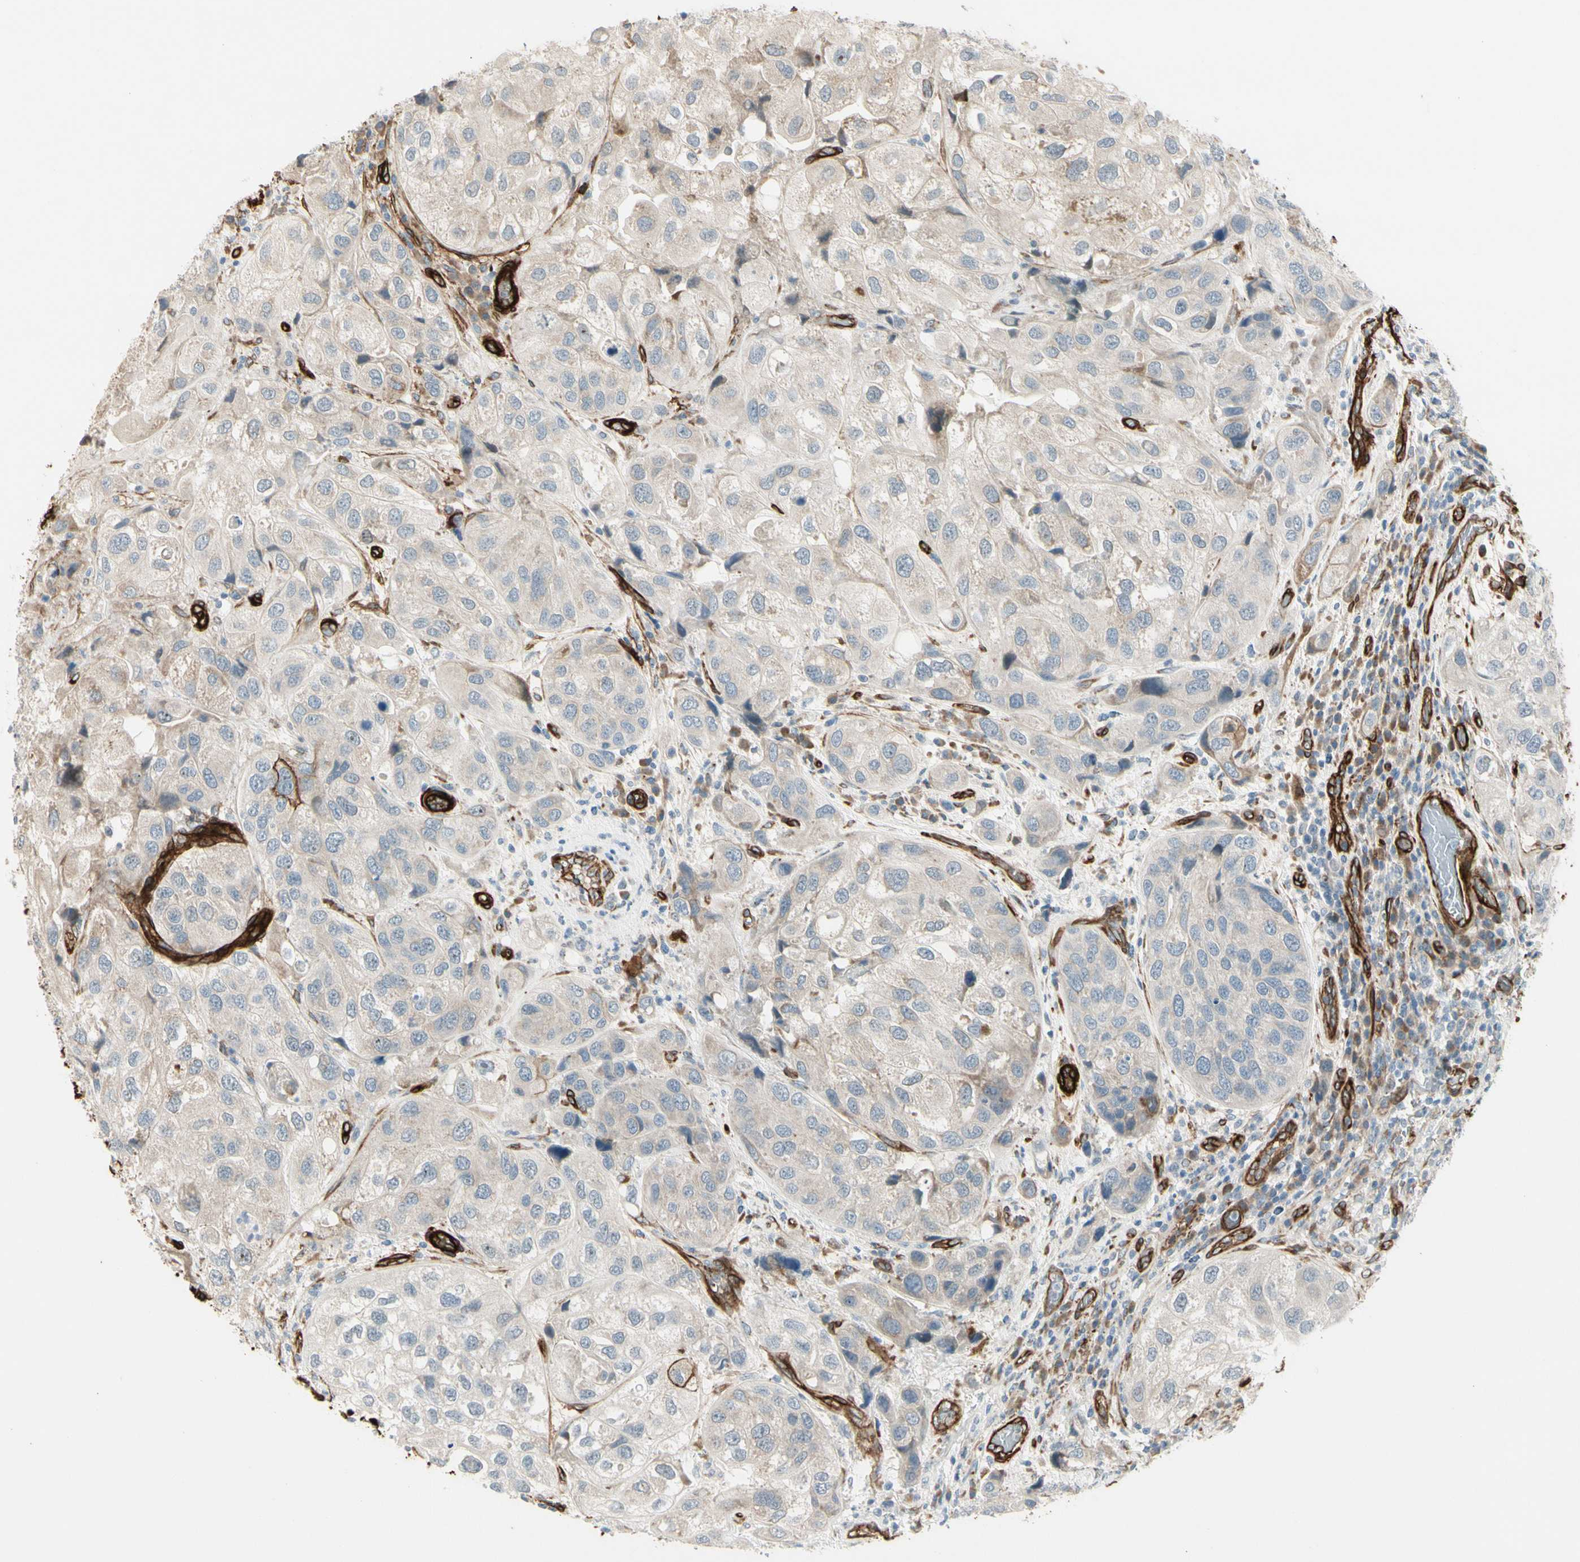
{"staining": {"intensity": "negative", "quantity": "none", "location": "none"}, "tissue": "urothelial cancer", "cell_type": "Tumor cells", "image_type": "cancer", "snomed": [{"axis": "morphology", "description": "Urothelial carcinoma, High grade"}, {"axis": "topography", "description": "Urinary bladder"}], "caption": "Immunohistochemical staining of human urothelial cancer shows no significant positivity in tumor cells.", "gene": "MCAM", "patient": {"sex": "female", "age": 64}}